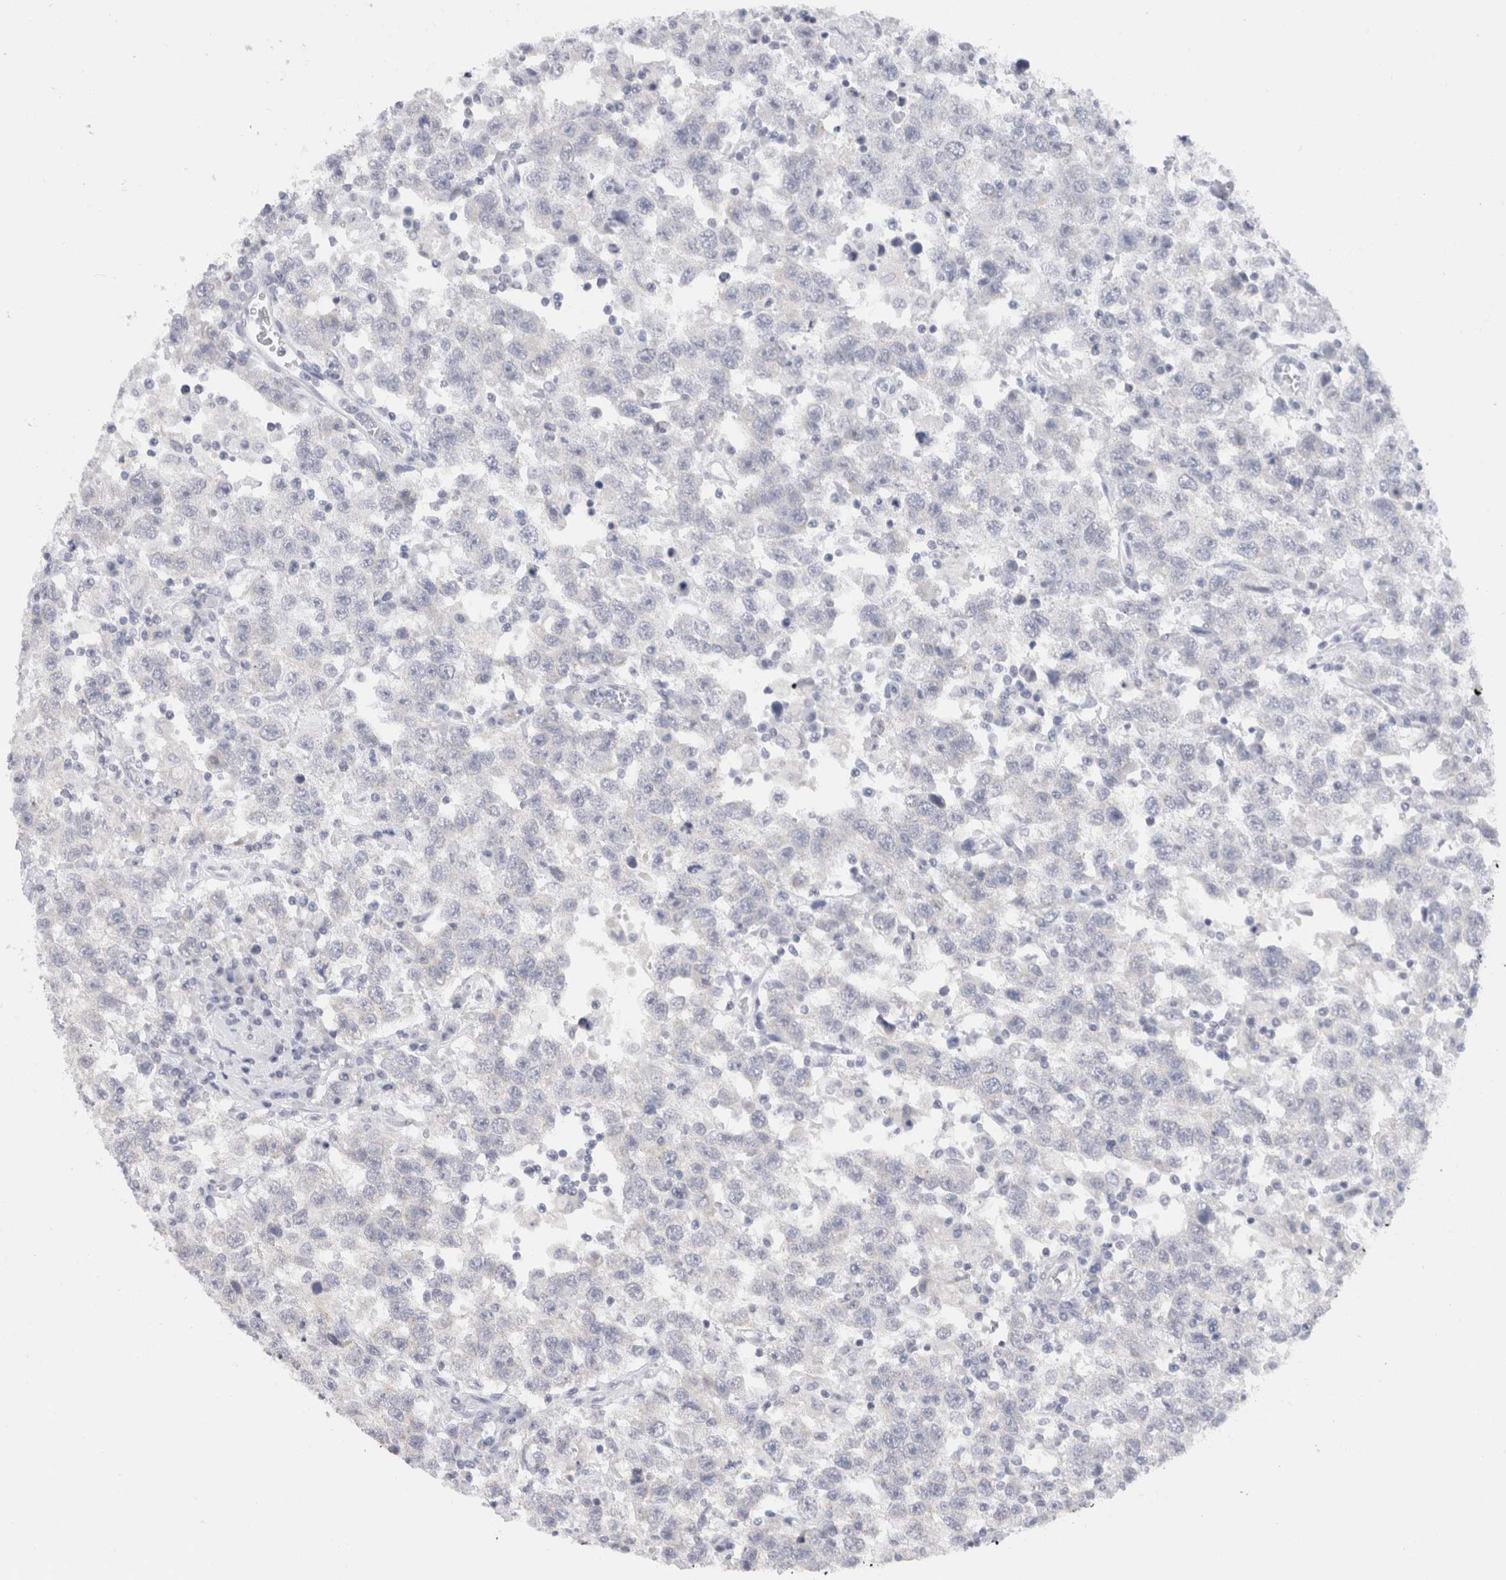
{"staining": {"intensity": "negative", "quantity": "none", "location": "none"}, "tissue": "testis cancer", "cell_type": "Tumor cells", "image_type": "cancer", "snomed": [{"axis": "morphology", "description": "Seminoma, NOS"}, {"axis": "topography", "description": "Testis"}], "caption": "Immunohistochemistry of testis seminoma demonstrates no positivity in tumor cells.", "gene": "C9orf50", "patient": {"sex": "male", "age": 41}}